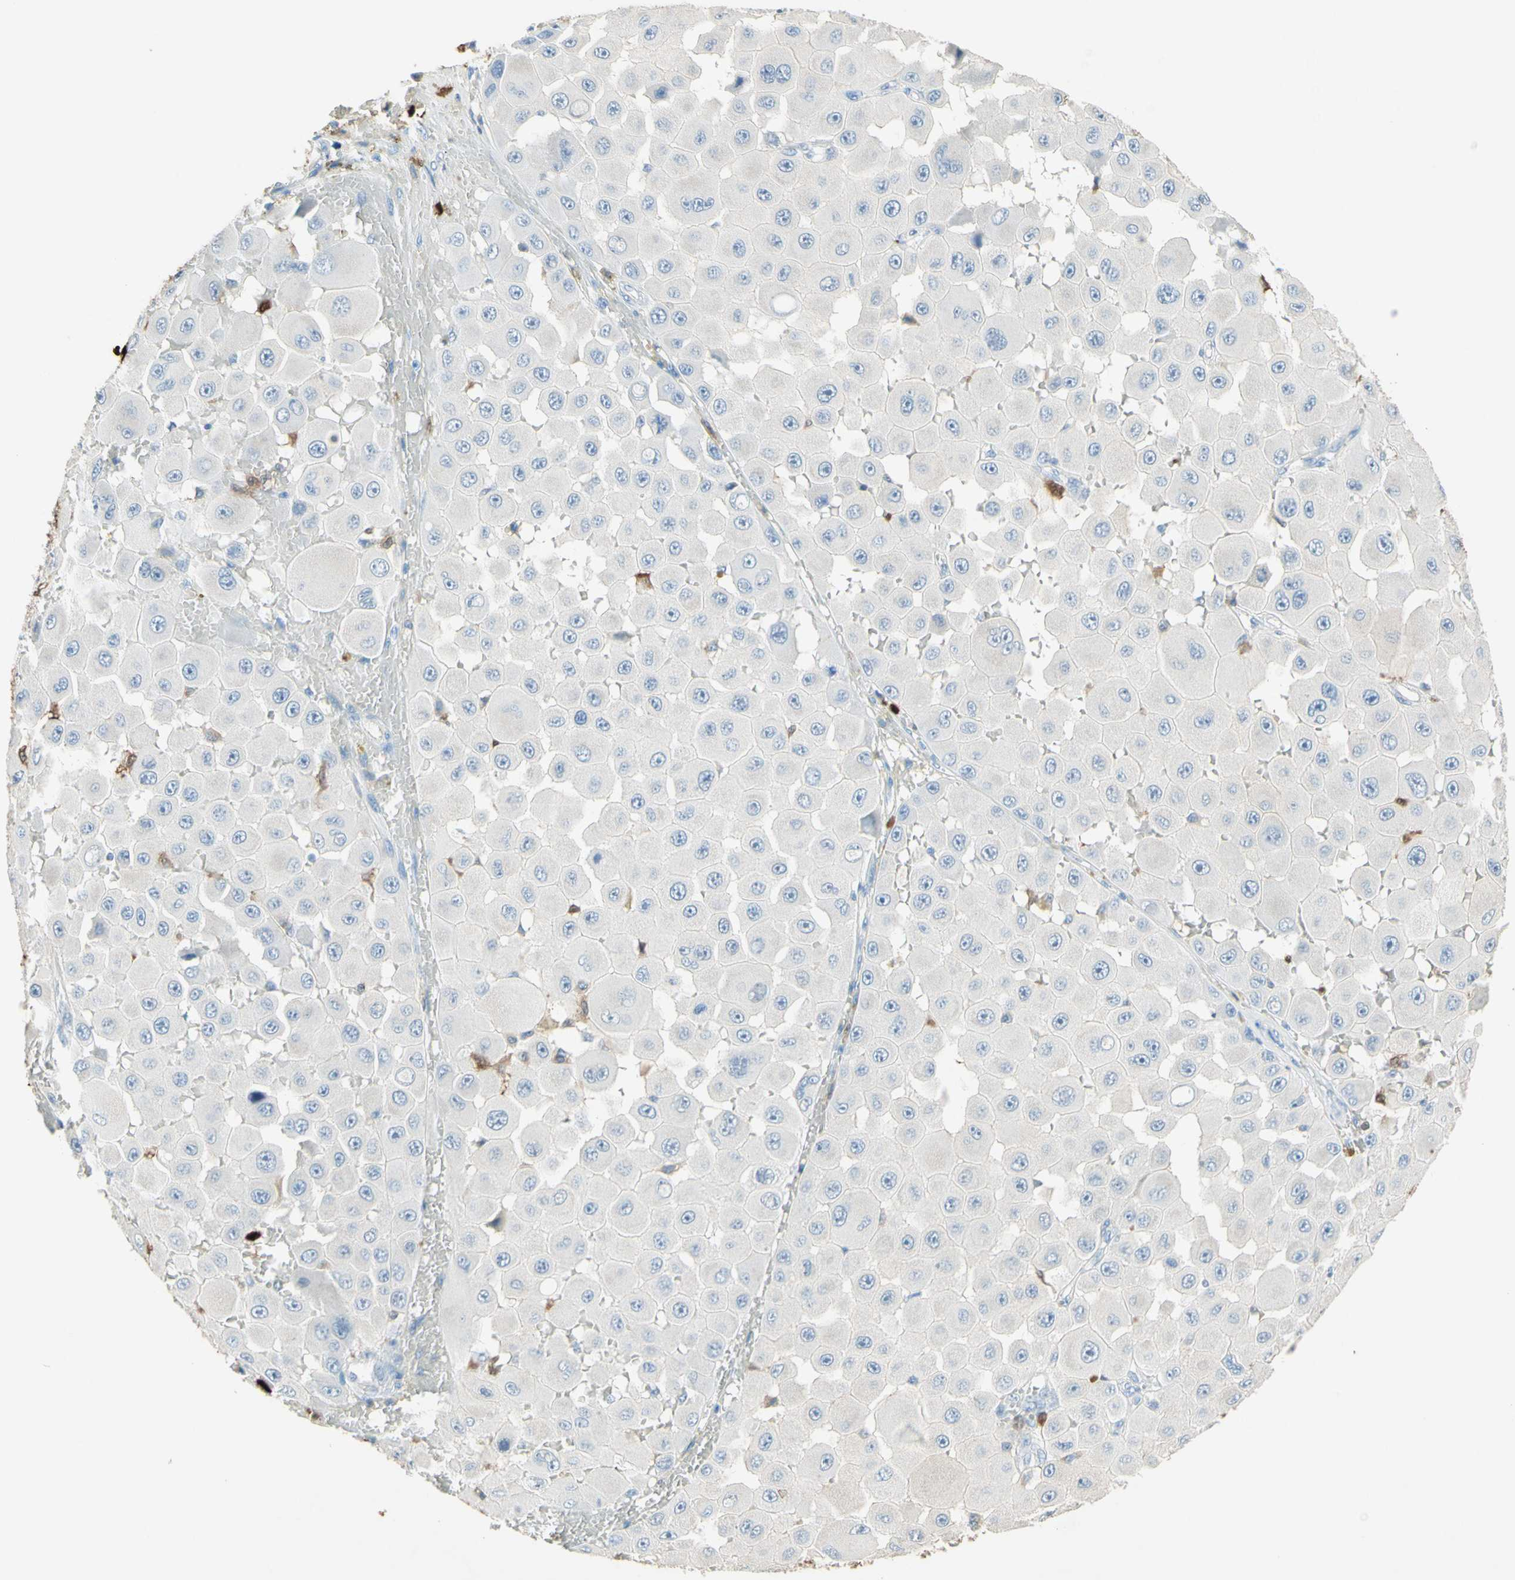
{"staining": {"intensity": "negative", "quantity": "none", "location": "none"}, "tissue": "melanoma", "cell_type": "Tumor cells", "image_type": "cancer", "snomed": [{"axis": "morphology", "description": "Malignant melanoma, NOS"}, {"axis": "topography", "description": "Skin"}], "caption": "Melanoma stained for a protein using immunohistochemistry (IHC) exhibits no staining tumor cells.", "gene": "NFKBIZ", "patient": {"sex": "female", "age": 81}}